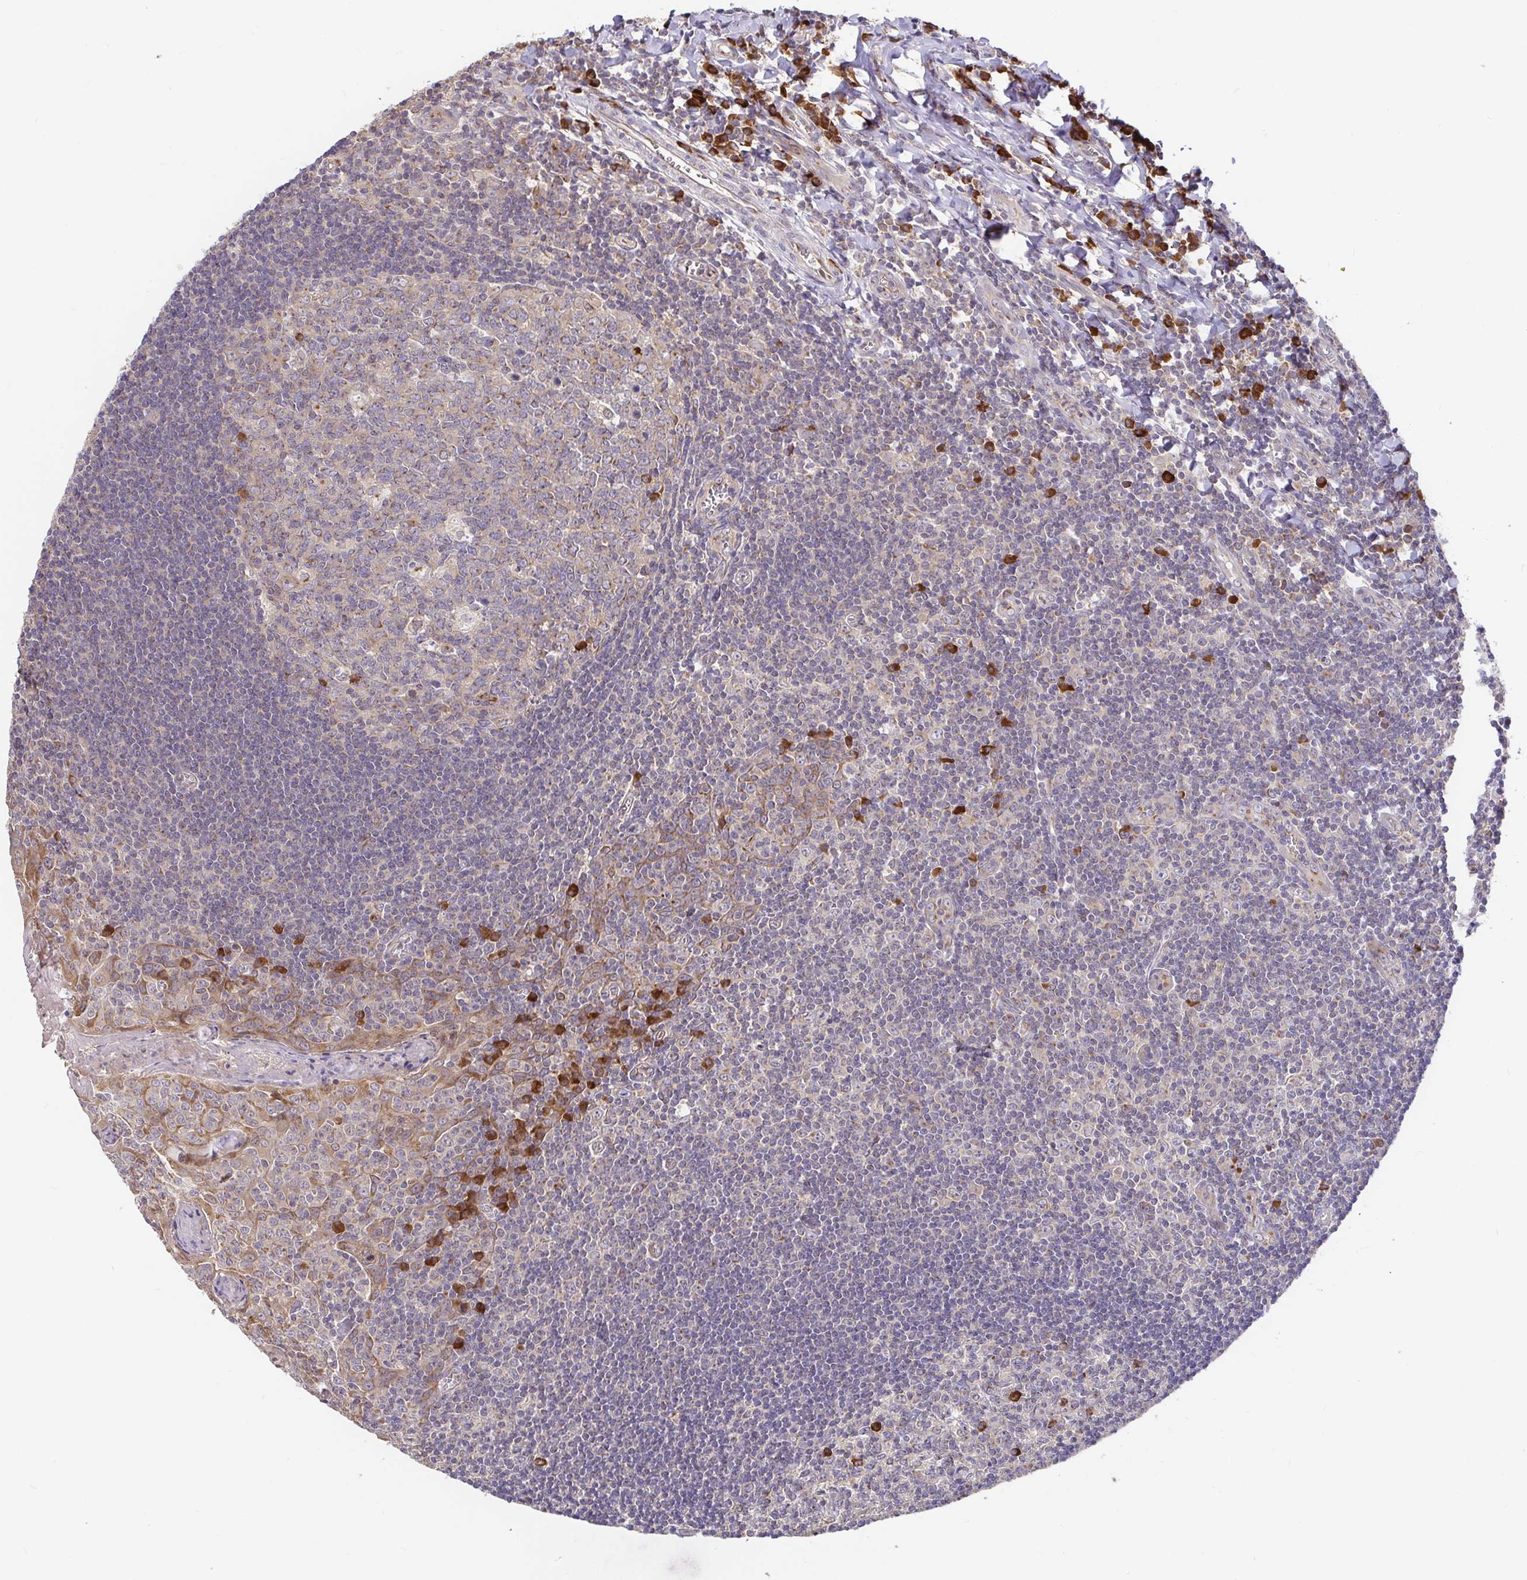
{"staining": {"intensity": "moderate", "quantity": "25%-75%", "location": "cytoplasmic/membranous"}, "tissue": "tonsil", "cell_type": "Germinal center cells", "image_type": "normal", "snomed": [{"axis": "morphology", "description": "Normal tissue, NOS"}, {"axis": "morphology", "description": "Inflammation, NOS"}, {"axis": "topography", "description": "Tonsil"}], "caption": "The image reveals staining of normal tonsil, revealing moderate cytoplasmic/membranous protein positivity (brown color) within germinal center cells.", "gene": "ELP1", "patient": {"sex": "female", "age": 31}}